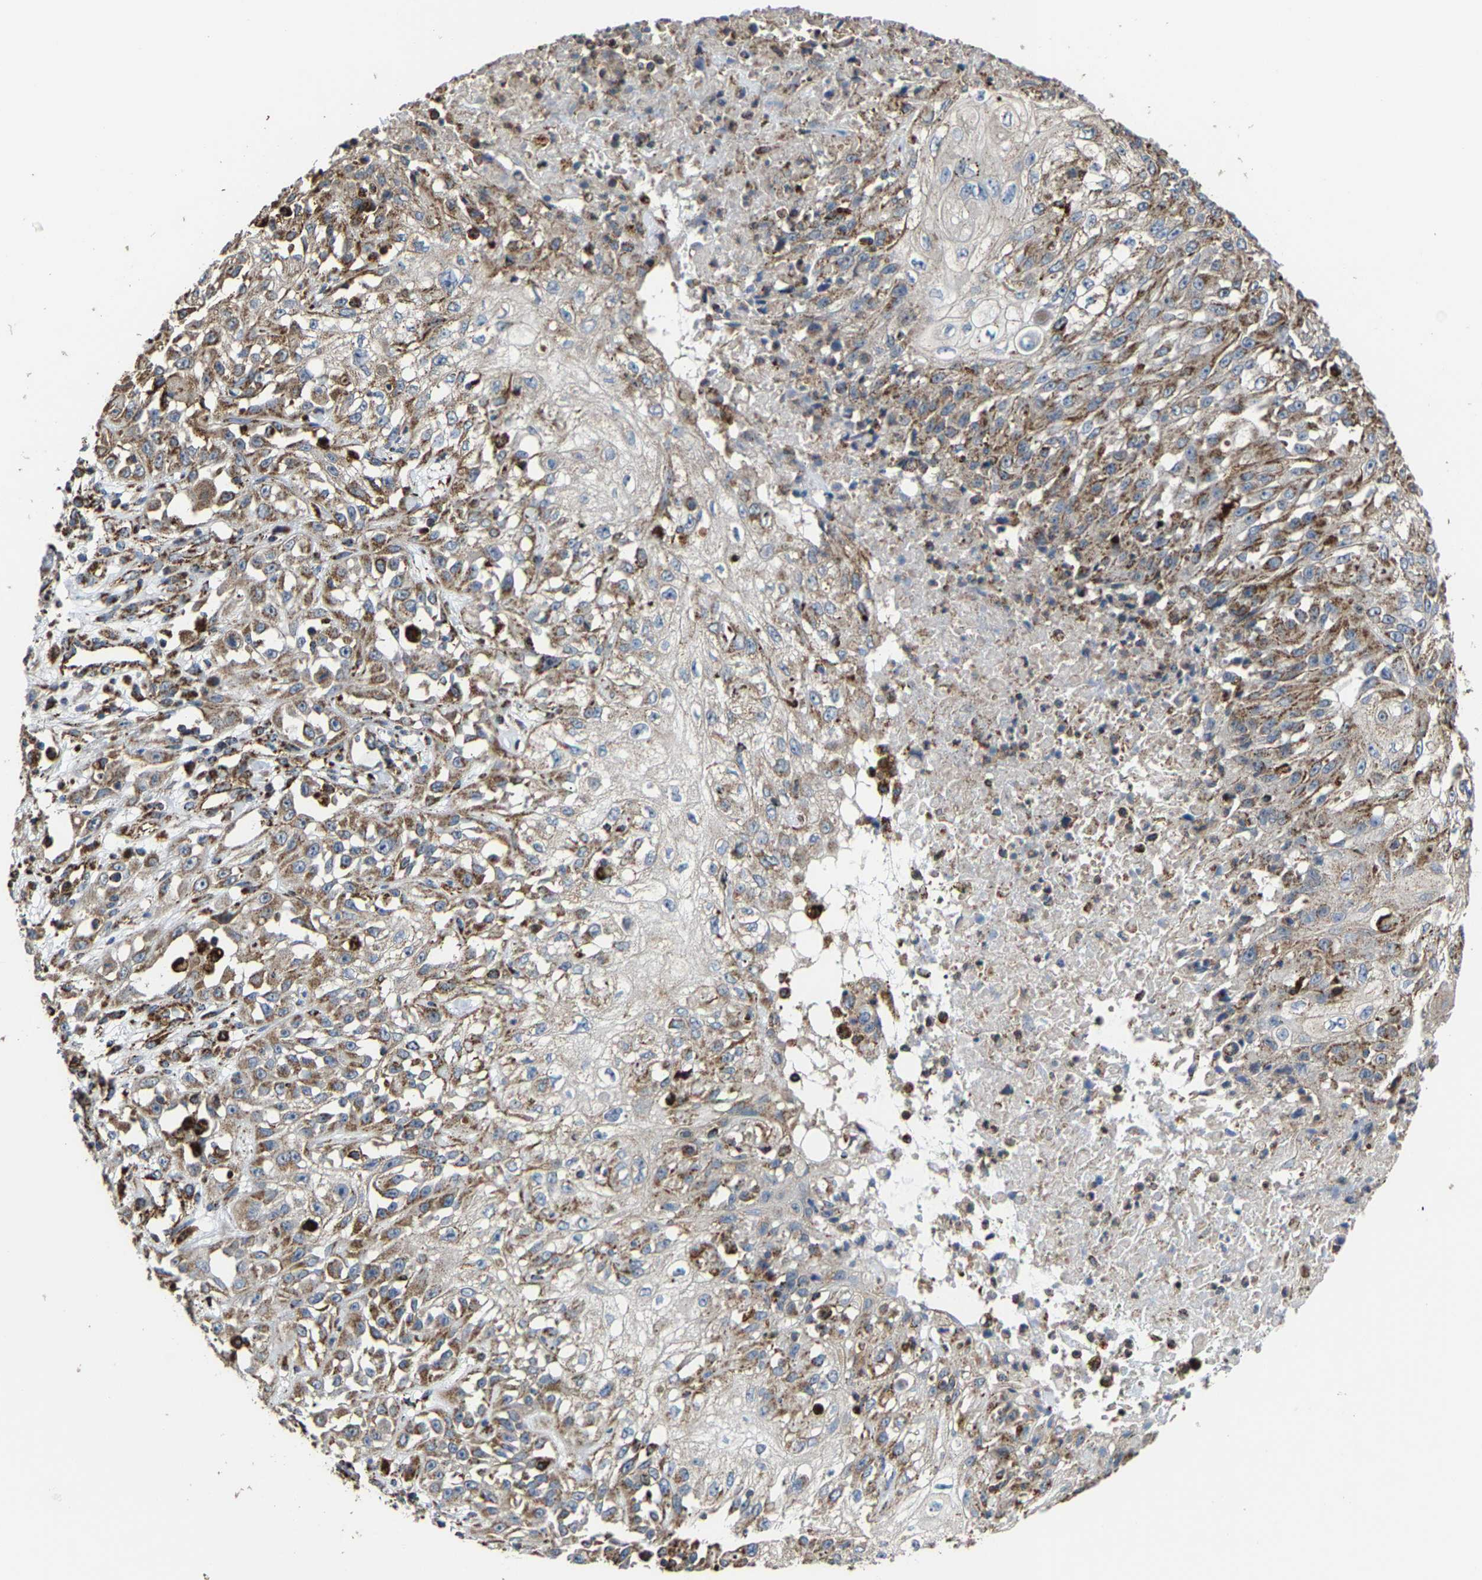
{"staining": {"intensity": "moderate", "quantity": ">75%", "location": "cytoplasmic/membranous"}, "tissue": "skin cancer", "cell_type": "Tumor cells", "image_type": "cancer", "snomed": [{"axis": "morphology", "description": "Squamous cell carcinoma, NOS"}, {"axis": "morphology", "description": "Squamous cell carcinoma, metastatic, NOS"}, {"axis": "topography", "description": "Skin"}, {"axis": "topography", "description": "Lymph node"}], "caption": "Moderate cytoplasmic/membranous protein expression is seen in approximately >75% of tumor cells in skin cancer (metastatic squamous cell carcinoma).", "gene": "NDUFV3", "patient": {"sex": "male", "age": 75}}